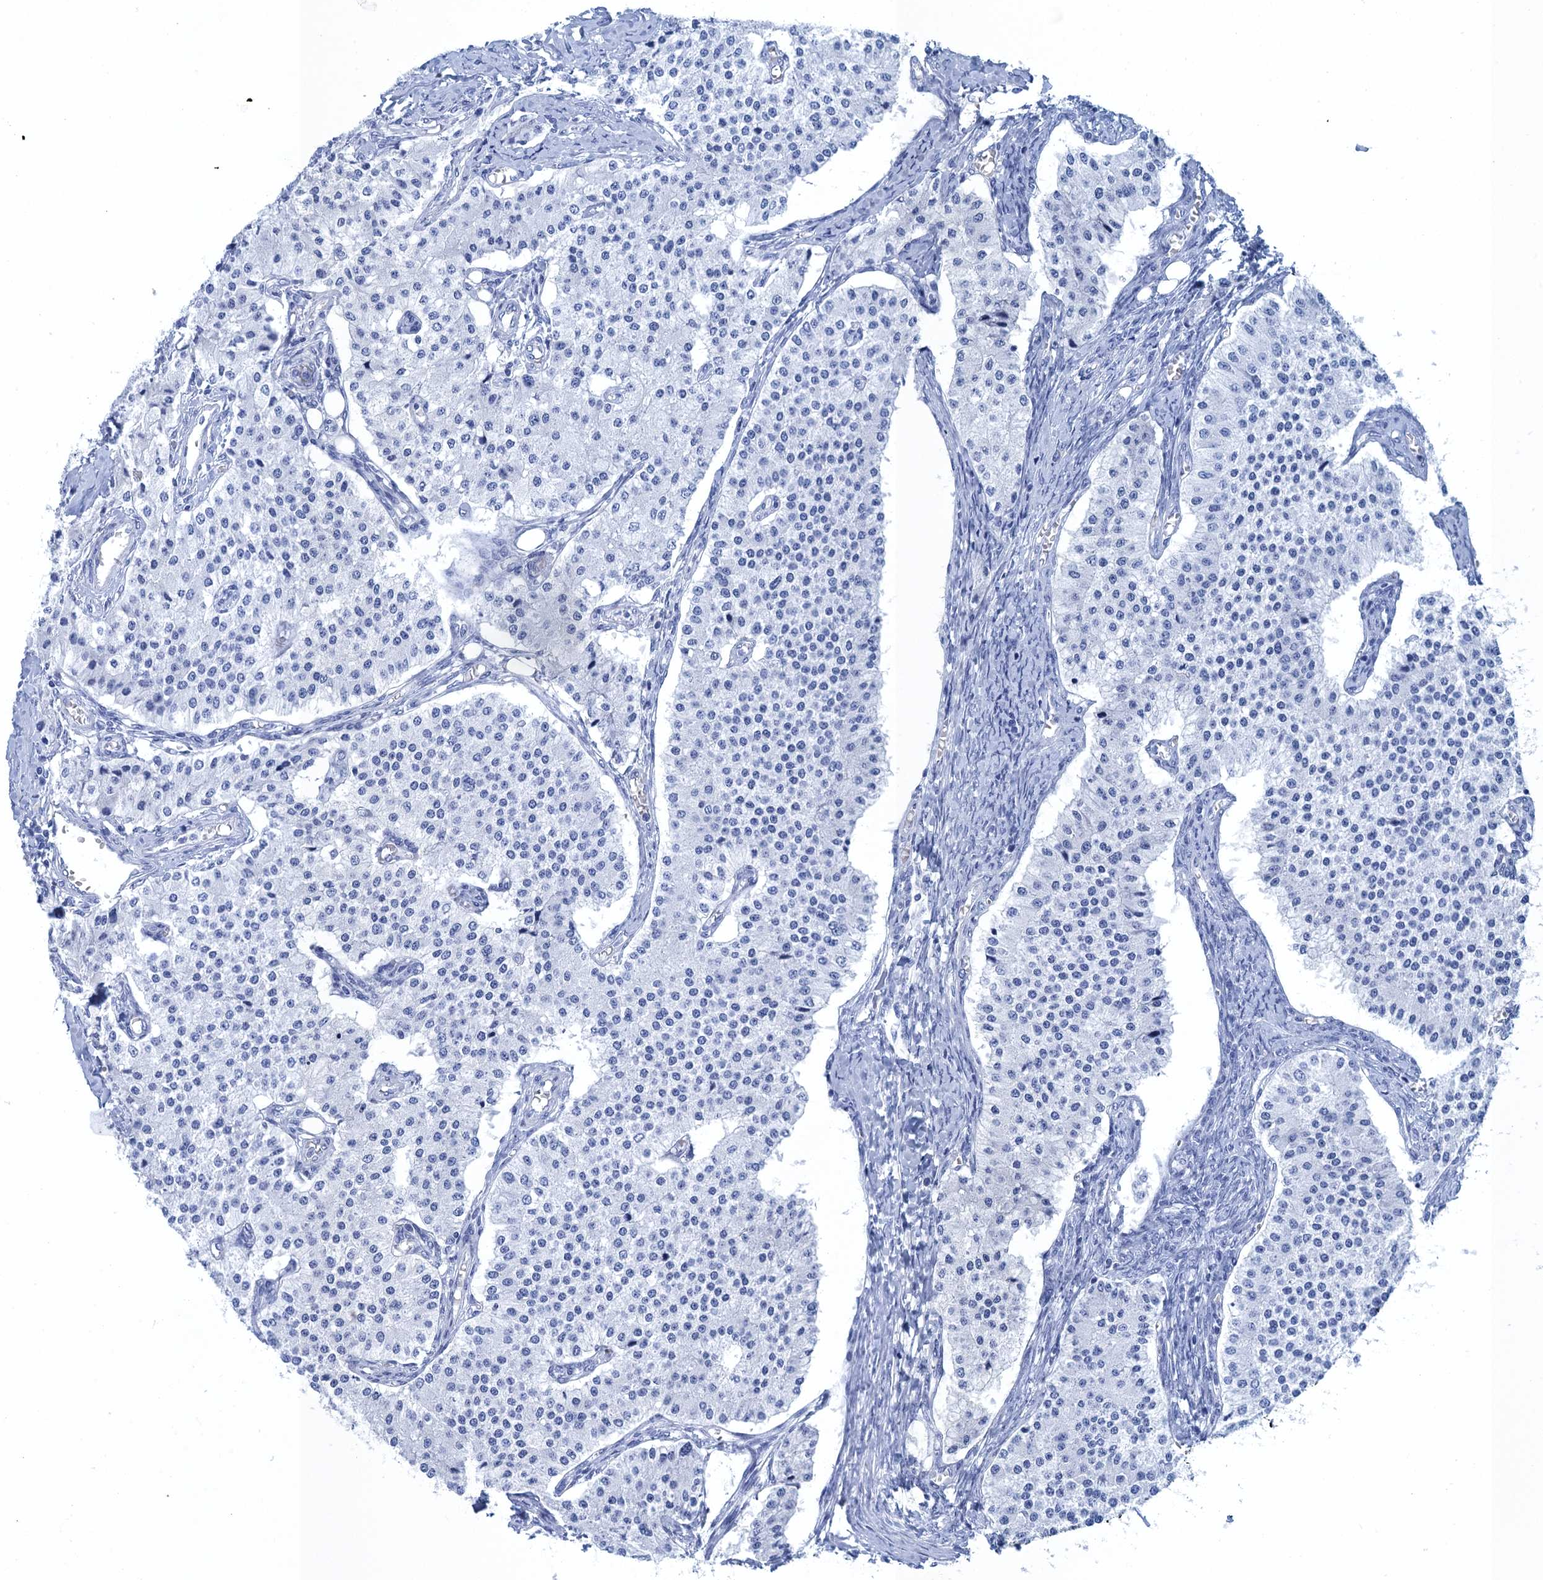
{"staining": {"intensity": "negative", "quantity": "none", "location": "none"}, "tissue": "carcinoid", "cell_type": "Tumor cells", "image_type": "cancer", "snomed": [{"axis": "morphology", "description": "Carcinoid, malignant, NOS"}, {"axis": "topography", "description": "Colon"}], "caption": "An immunohistochemistry (IHC) photomicrograph of carcinoid is shown. There is no staining in tumor cells of carcinoid.", "gene": "CALML5", "patient": {"sex": "female", "age": 52}}